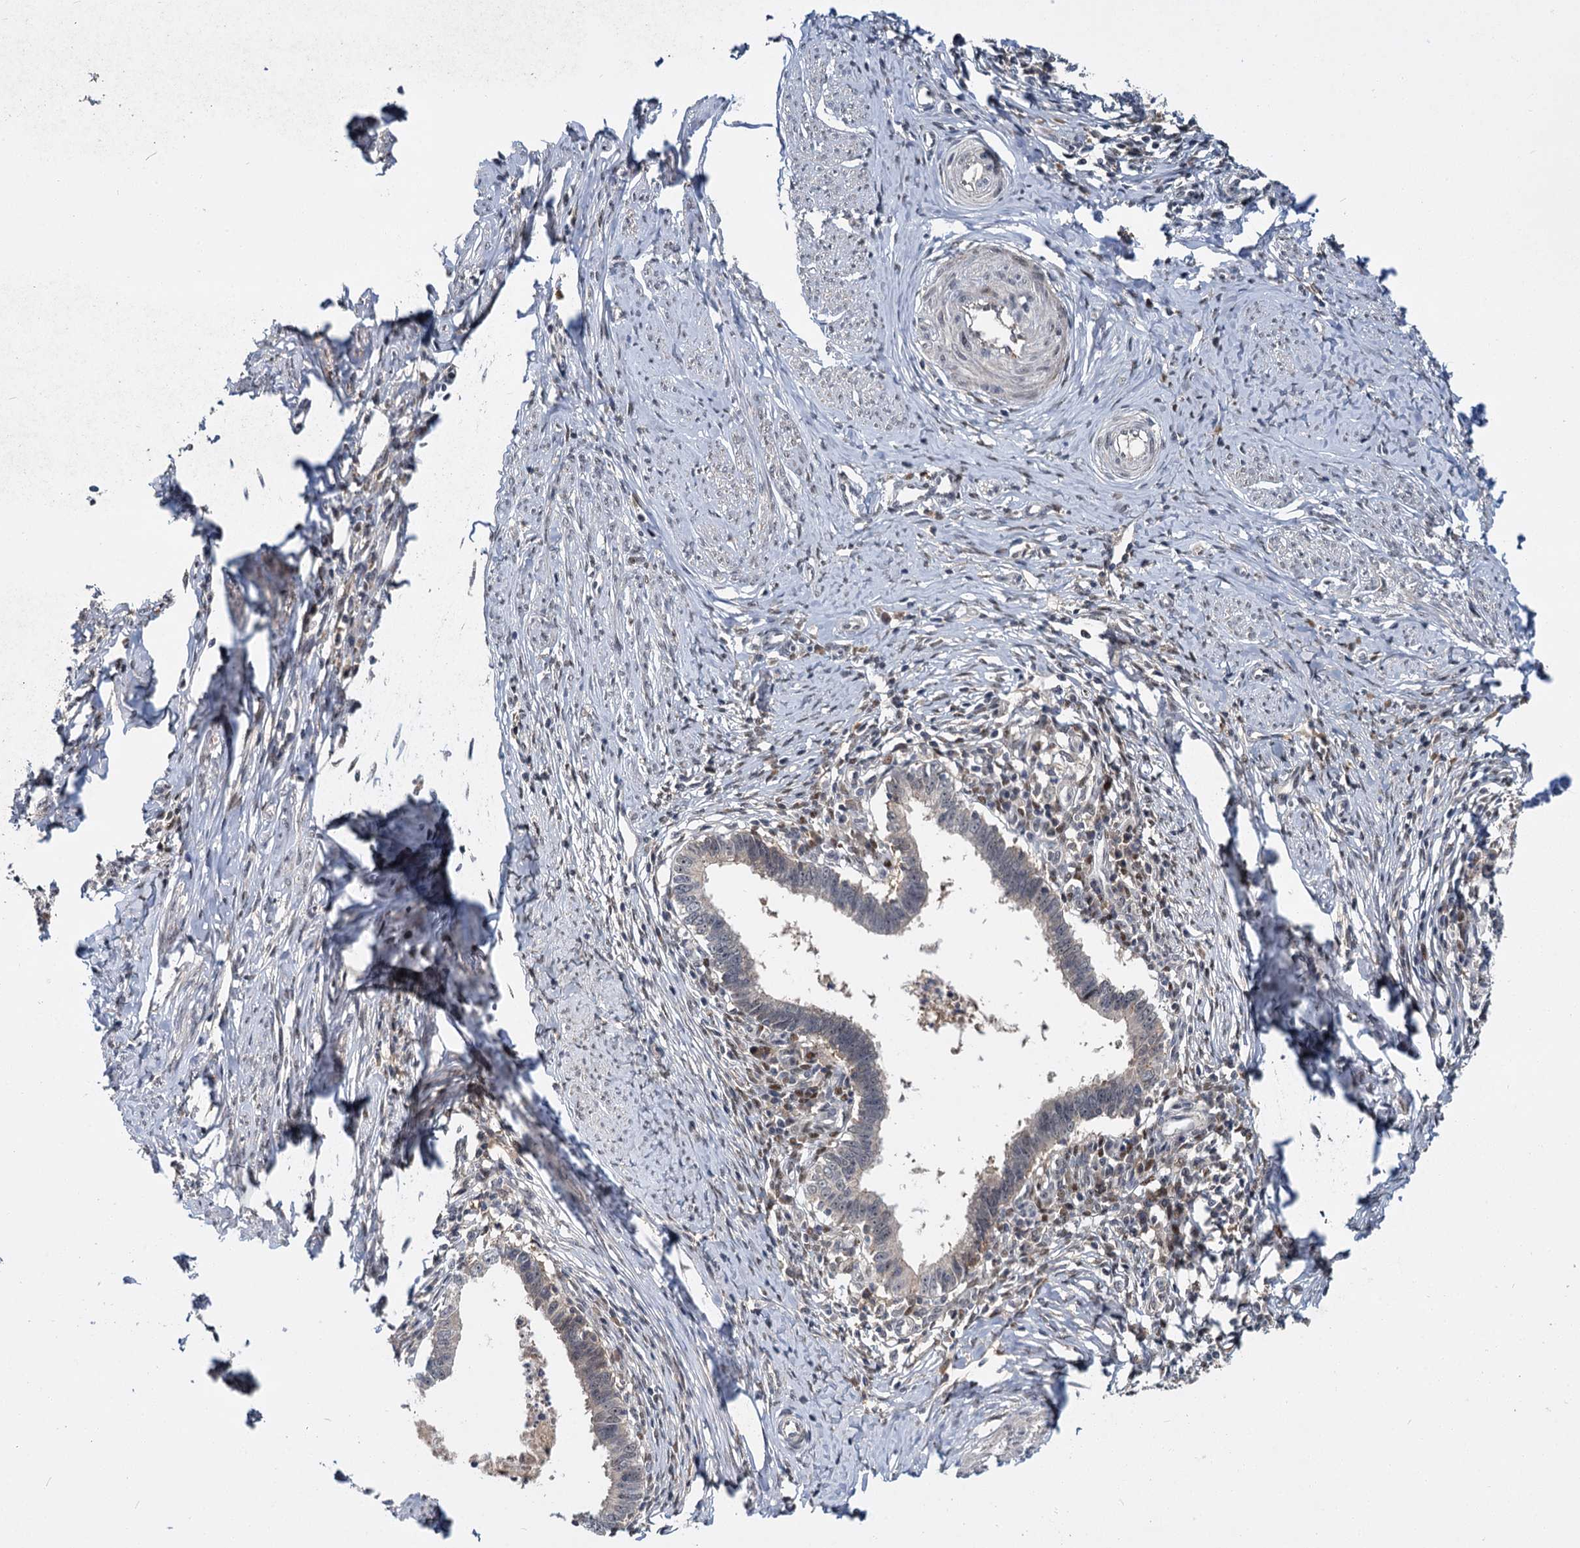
{"staining": {"intensity": "negative", "quantity": "none", "location": "none"}, "tissue": "cervical cancer", "cell_type": "Tumor cells", "image_type": "cancer", "snomed": [{"axis": "morphology", "description": "Adenocarcinoma, NOS"}, {"axis": "topography", "description": "Cervix"}], "caption": "Immunohistochemistry image of neoplastic tissue: cervical cancer stained with DAB (3,3'-diaminobenzidine) reveals no significant protein staining in tumor cells.", "gene": "MBD6", "patient": {"sex": "female", "age": 36}}